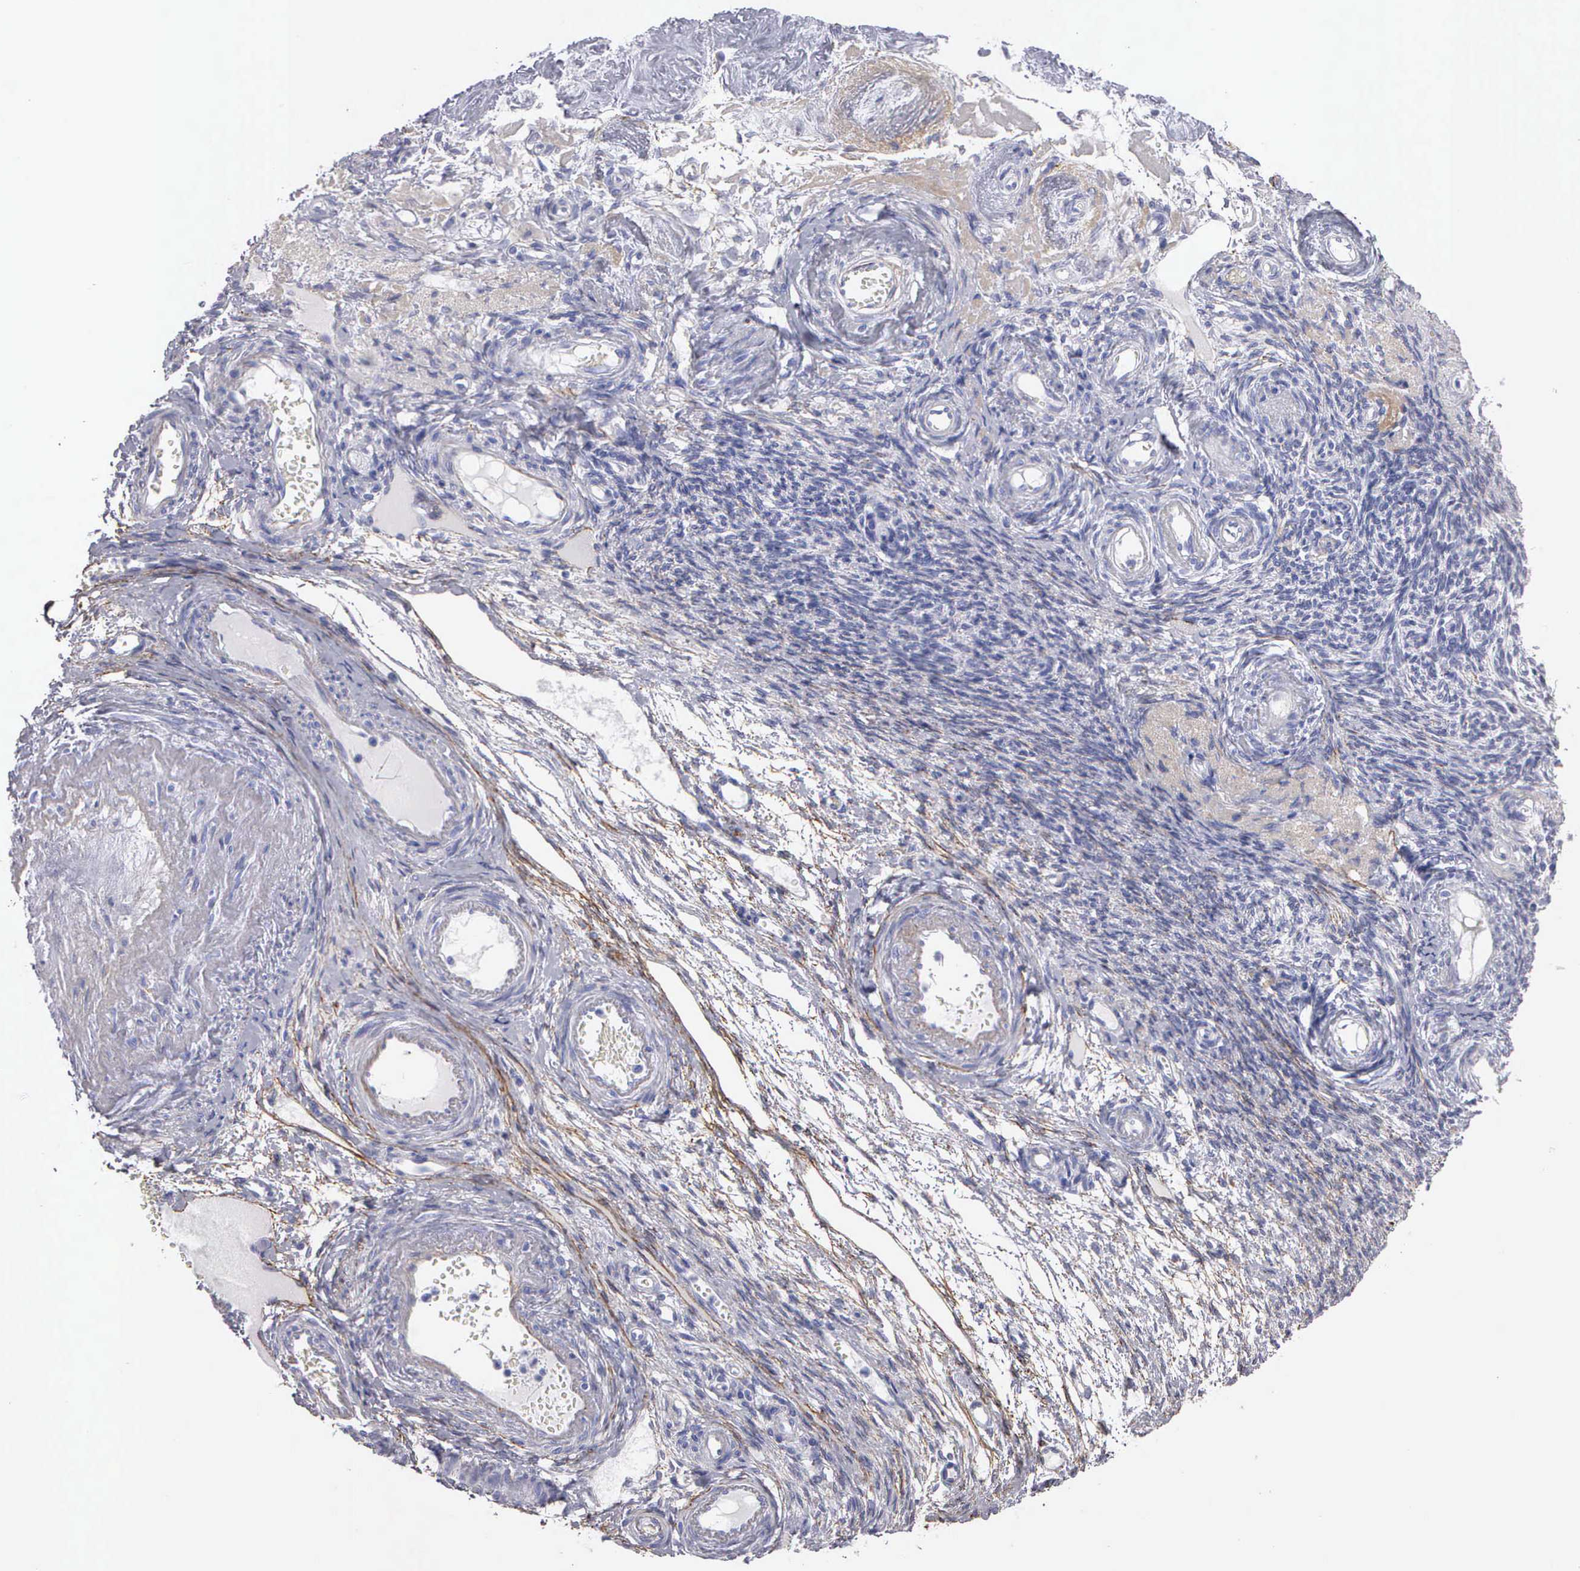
{"staining": {"intensity": "negative", "quantity": "none", "location": "none"}, "tissue": "ovarian cancer", "cell_type": "Tumor cells", "image_type": "cancer", "snomed": [{"axis": "morphology", "description": "Cystadenocarcinoma, mucinous, NOS"}, {"axis": "topography", "description": "Ovary"}], "caption": "The photomicrograph reveals no significant expression in tumor cells of ovarian cancer.", "gene": "FBLN5", "patient": {"sex": "female", "age": 57}}